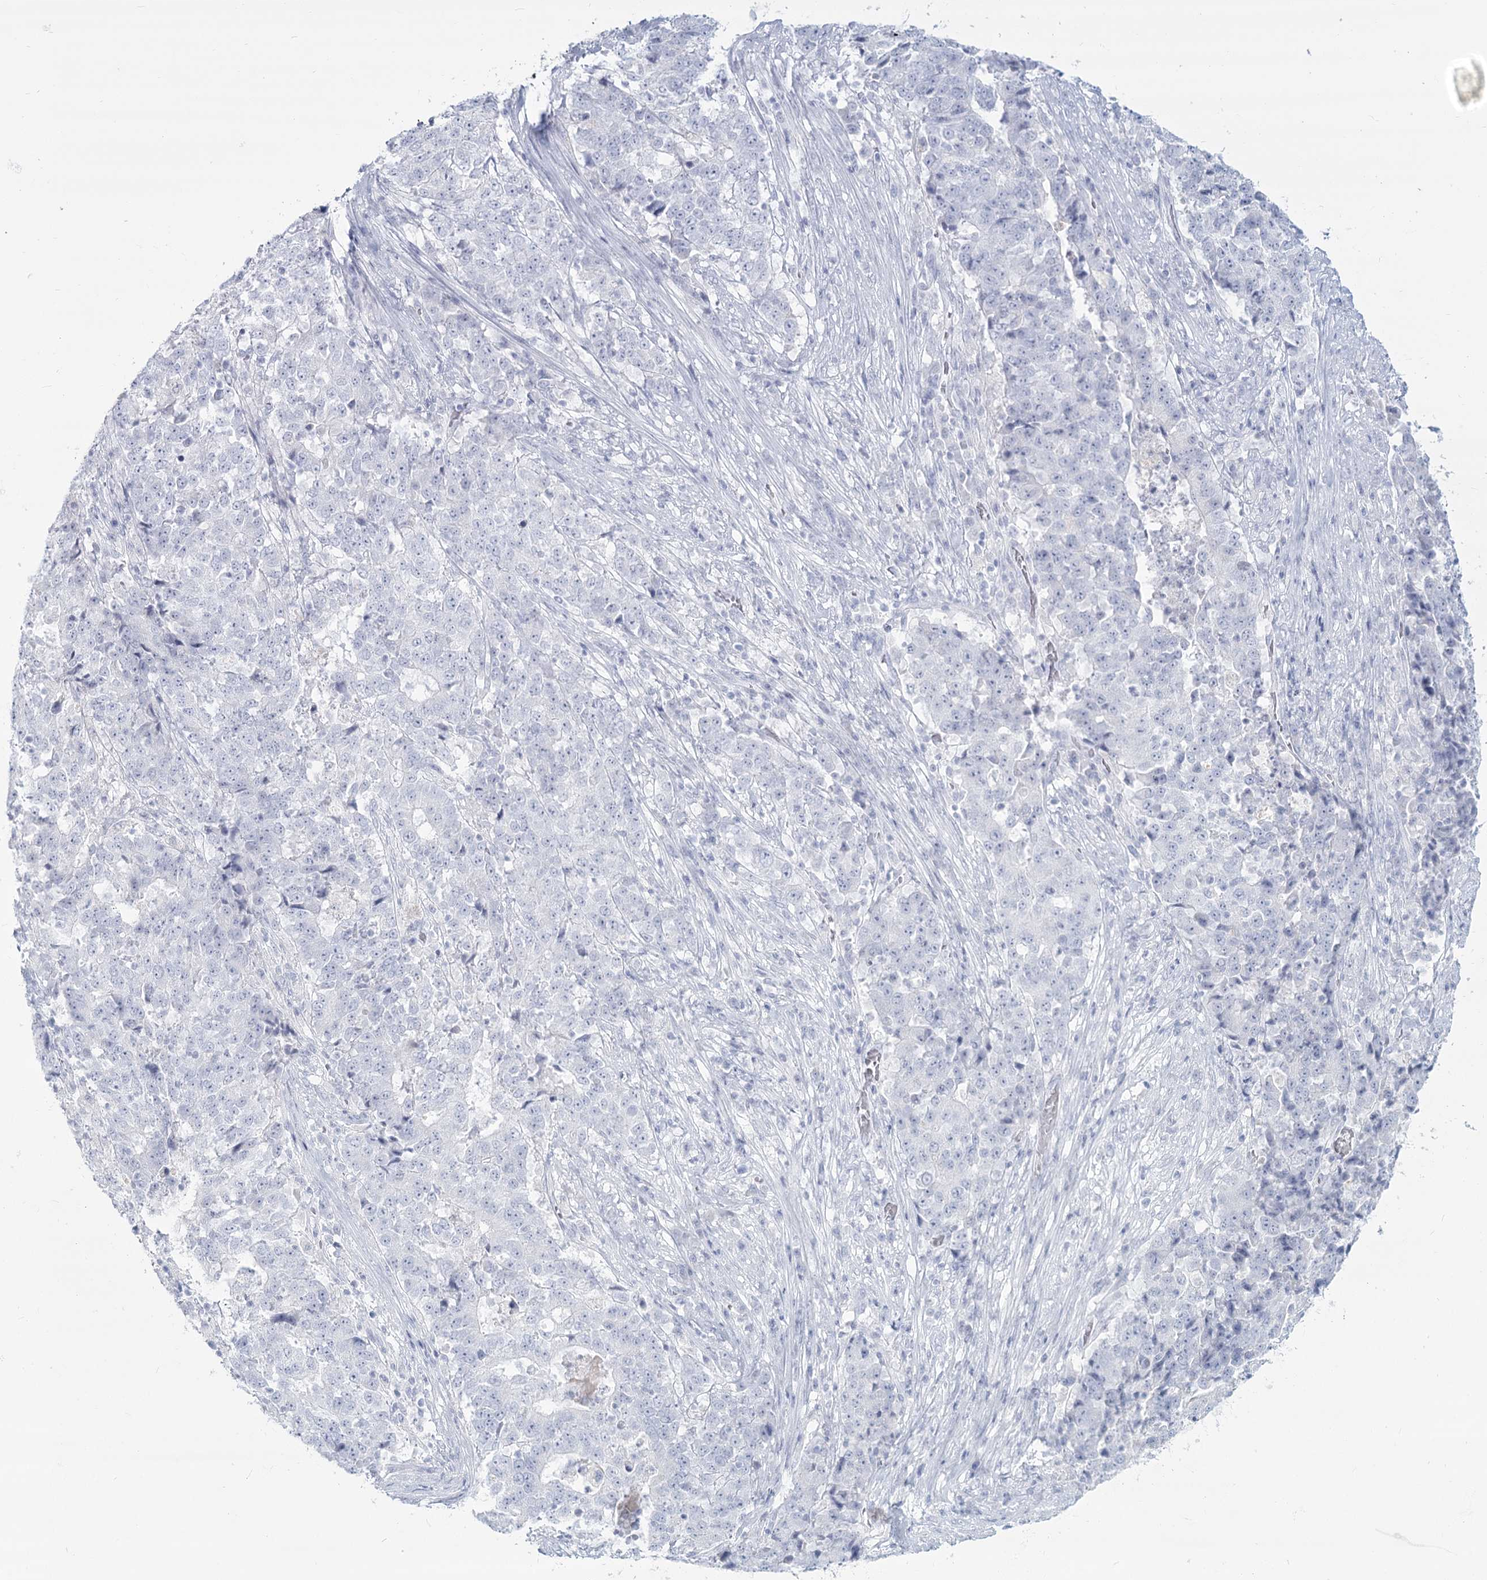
{"staining": {"intensity": "negative", "quantity": "none", "location": "none"}, "tissue": "stomach cancer", "cell_type": "Tumor cells", "image_type": "cancer", "snomed": [{"axis": "morphology", "description": "Adenocarcinoma, NOS"}, {"axis": "topography", "description": "Stomach"}], "caption": "IHC micrograph of neoplastic tissue: human stomach cancer stained with DAB (3,3'-diaminobenzidine) shows no significant protein staining in tumor cells. (DAB immunohistochemistry (IHC) with hematoxylin counter stain).", "gene": "SLC6A19", "patient": {"sex": "male", "age": 59}}